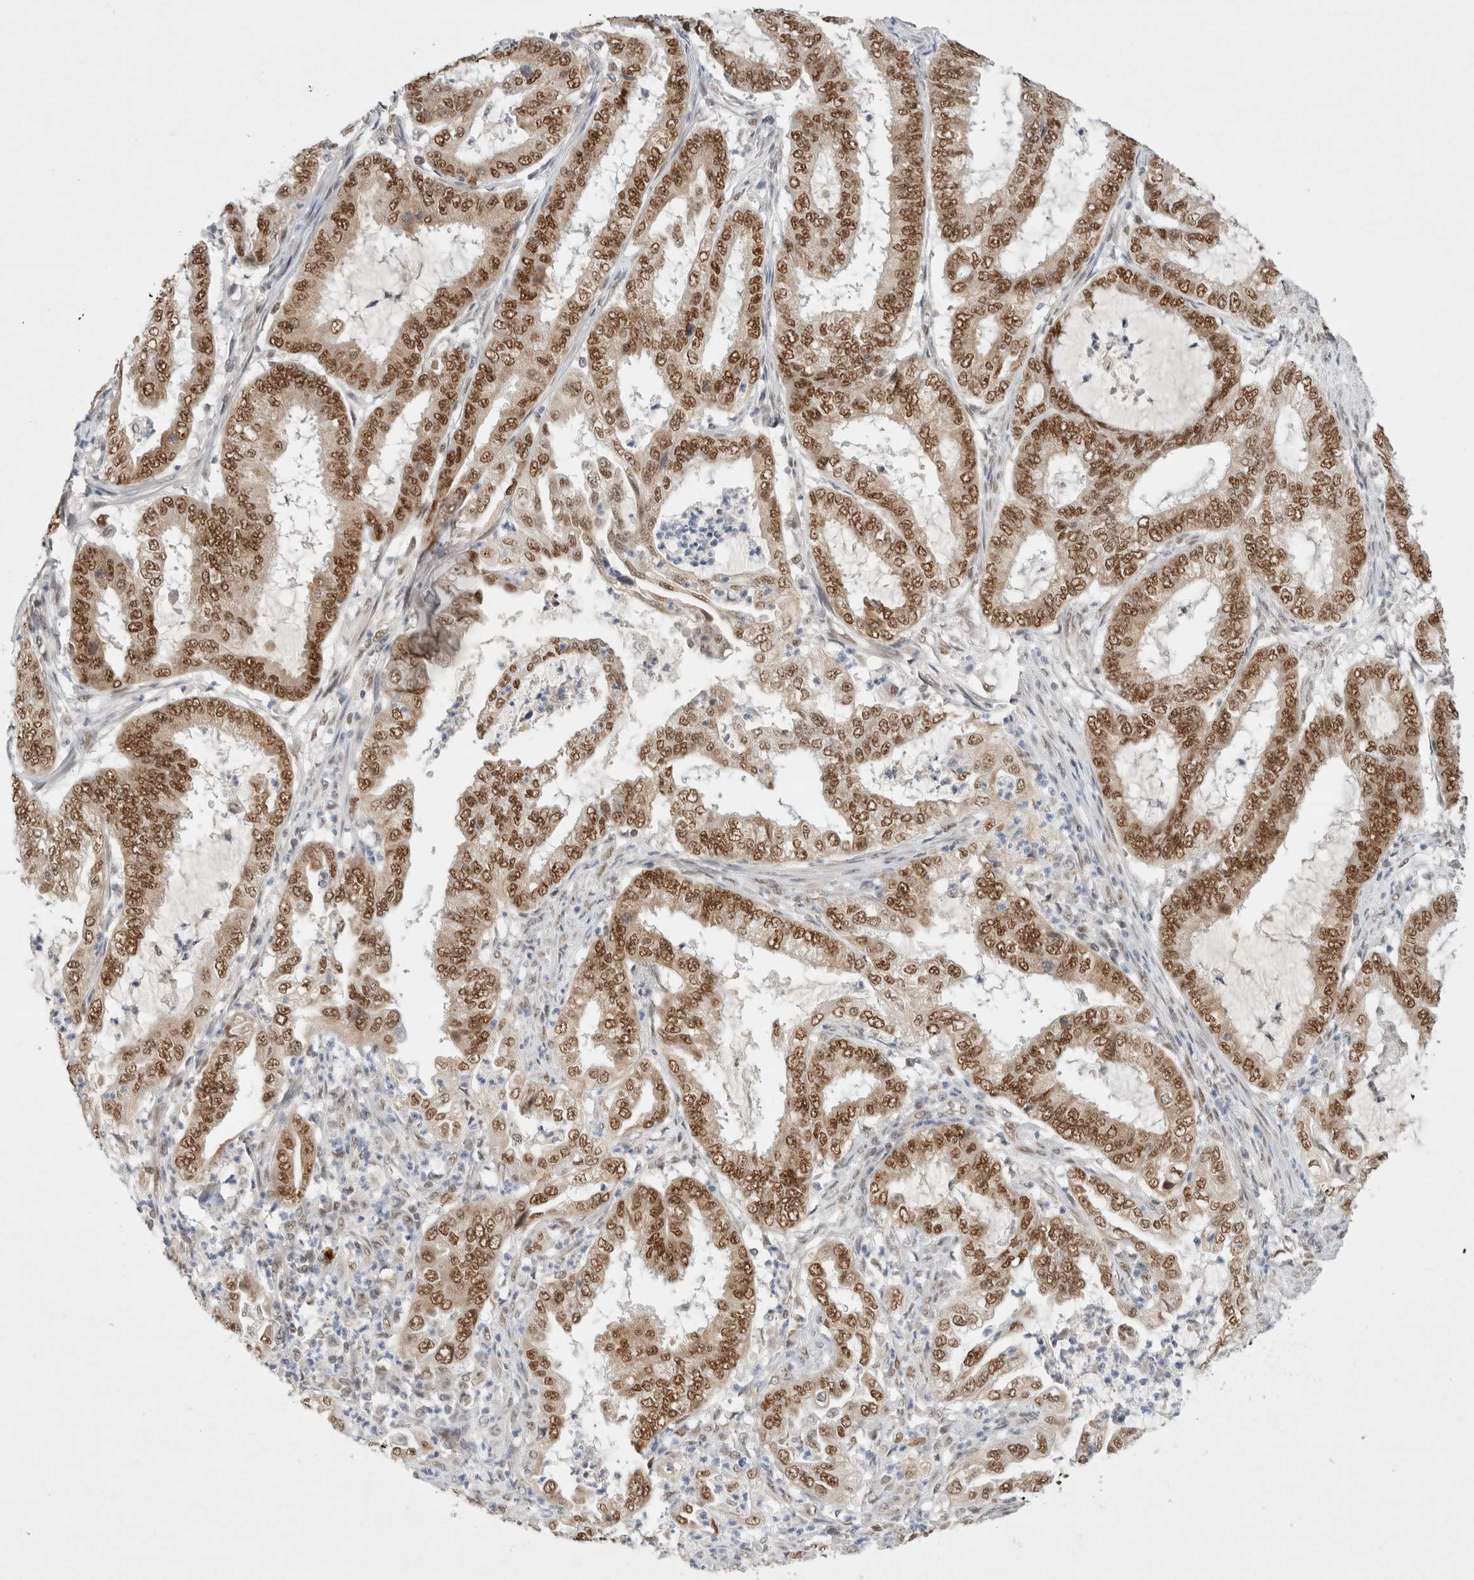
{"staining": {"intensity": "moderate", "quantity": ">75%", "location": "nuclear"}, "tissue": "endometrial cancer", "cell_type": "Tumor cells", "image_type": "cancer", "snomed": [{"axis": "morphology", "description": "Adenocarcinoma, NOS"}, {"axis": "topography", "description": "Endometrium"}], "caption": "IHC histopathology image of endometrial adenocarcinoma stained for a protein (brown), which reveals medium levels of moderate nuclear positivity in about >75% of tumor cells.", "gene": "GTF2I", "patient": {"sex": "female", "age": 51}}